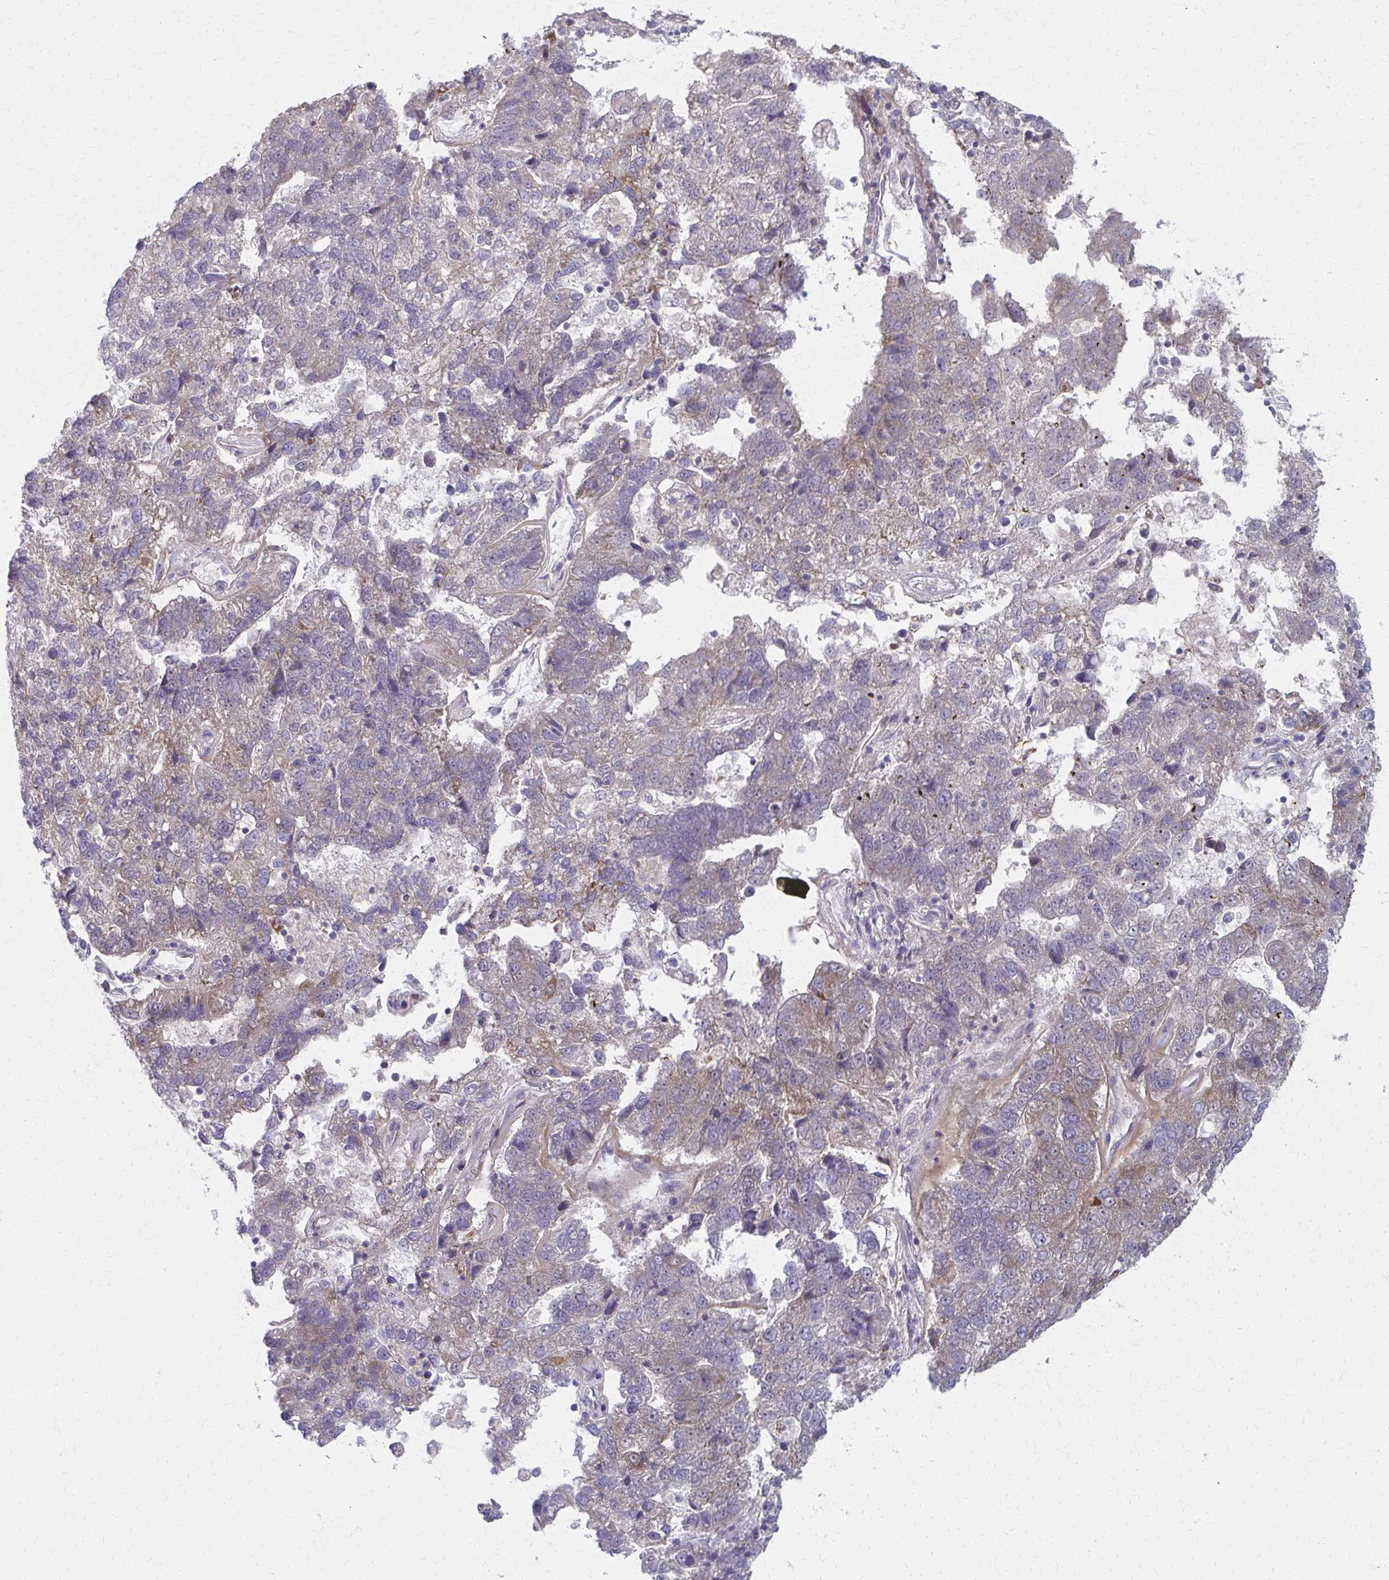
{"staining": {"intensity": "weak", "quantity": "25%-75%", "location": "cytoplasmic/membranous"}, "tissue": "pancreatic cancer", "cell_type": "Tumor cells", "image_type": "cancer", "snomed": [{"axis": "morphology", "description": "Adenocarcinoma, NOS"}, {"axis": "topography", "description": "Pancreas"}], "caption": "DAB immunohistochemical staining of pancreatic cancer exhibits weak cytoplasmic/membranous protein positivity in approximately 25%-75% of tumor cells.", "gene": "FAHD1", "patient": {"sex": "female", "age": 61}}